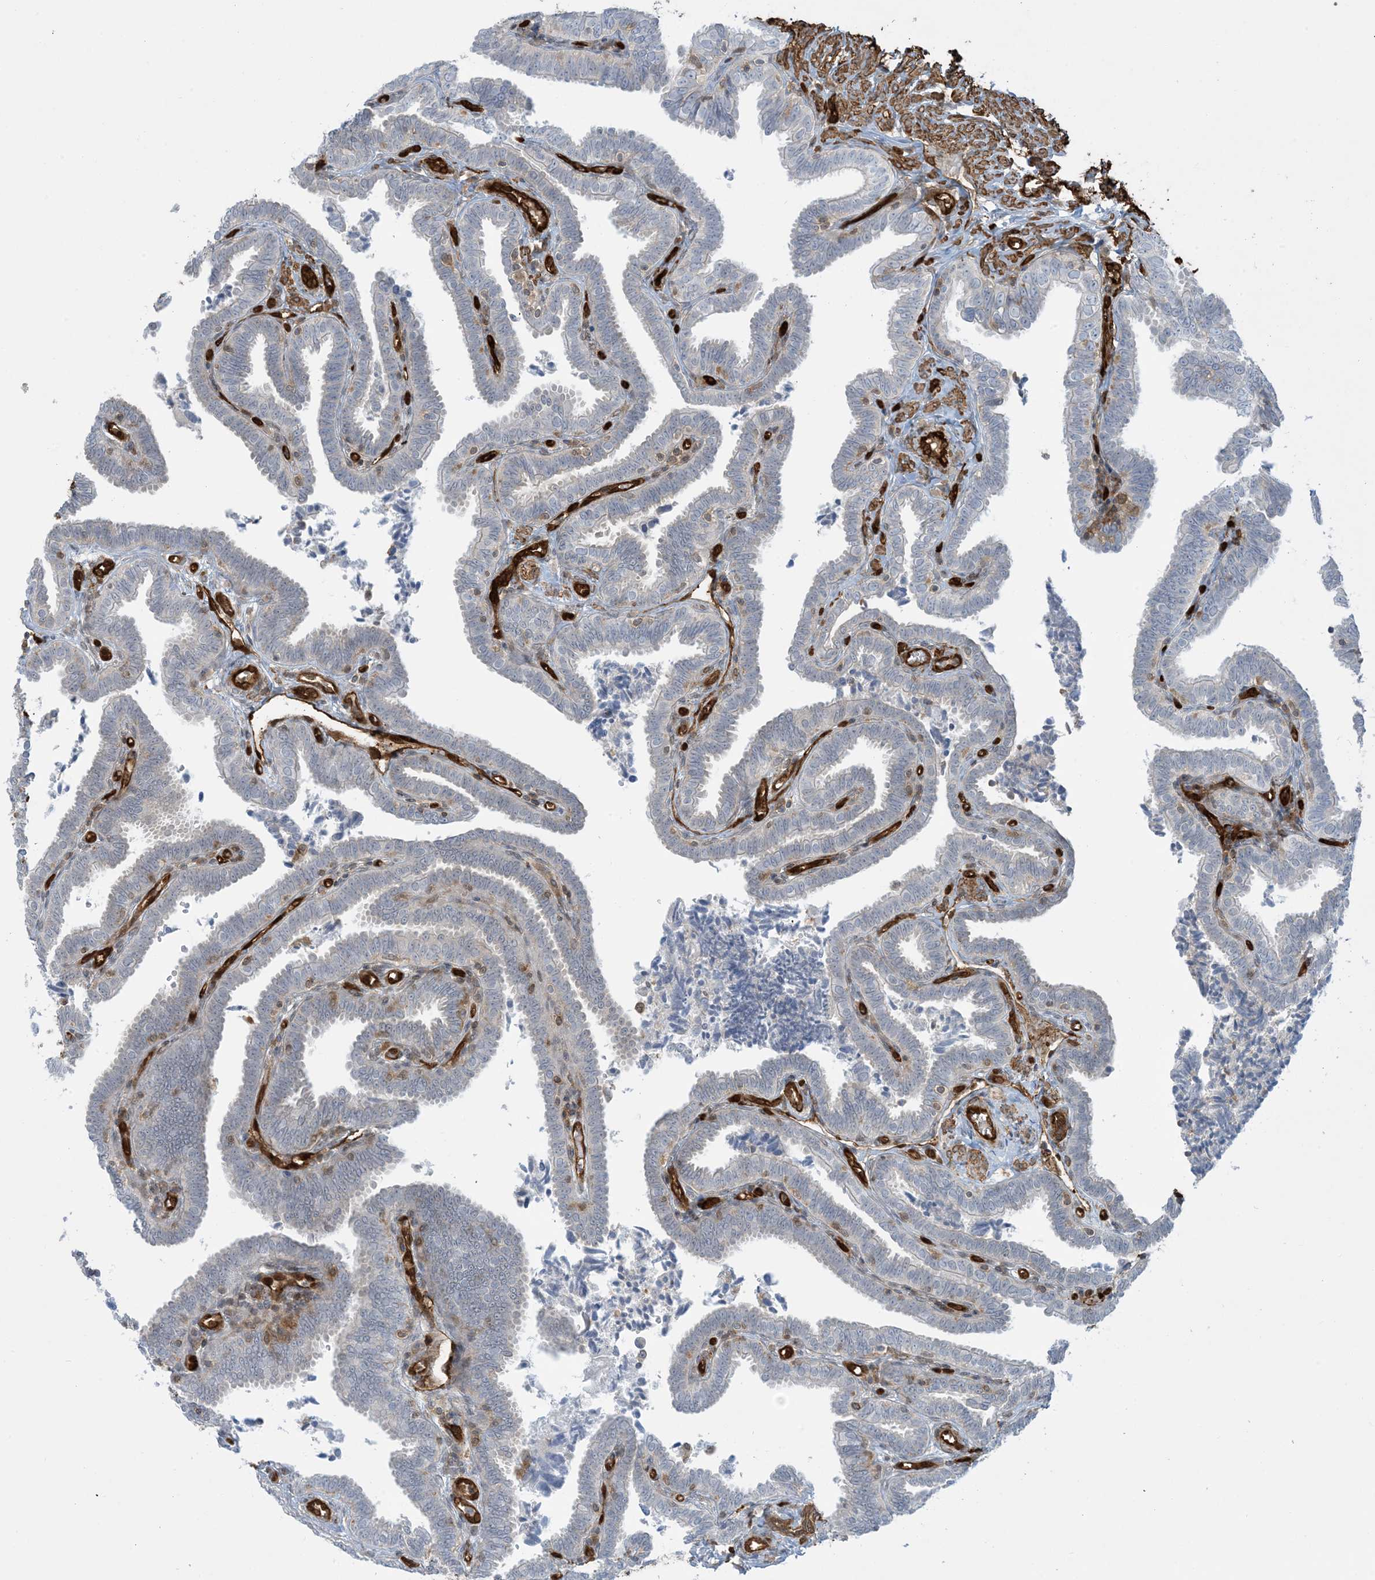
{"staining": {"intensity": "negative", "quantity": "none", "location": "none"}, "tissue": "fallopian tube", "cell_type": "Glandular cells", "image_type": "normal", "snomed": [{"axis": "morphology", "description": "Normal tissue, NOS"}, {"axis": "topography", "description": "Fallopian tube"}], "caption": "Image shows no significant protein positivity in glandular cells of normal fallopian tube.", "gene": "PPM1F", "patient": {"sex": "female", "age": 39}}